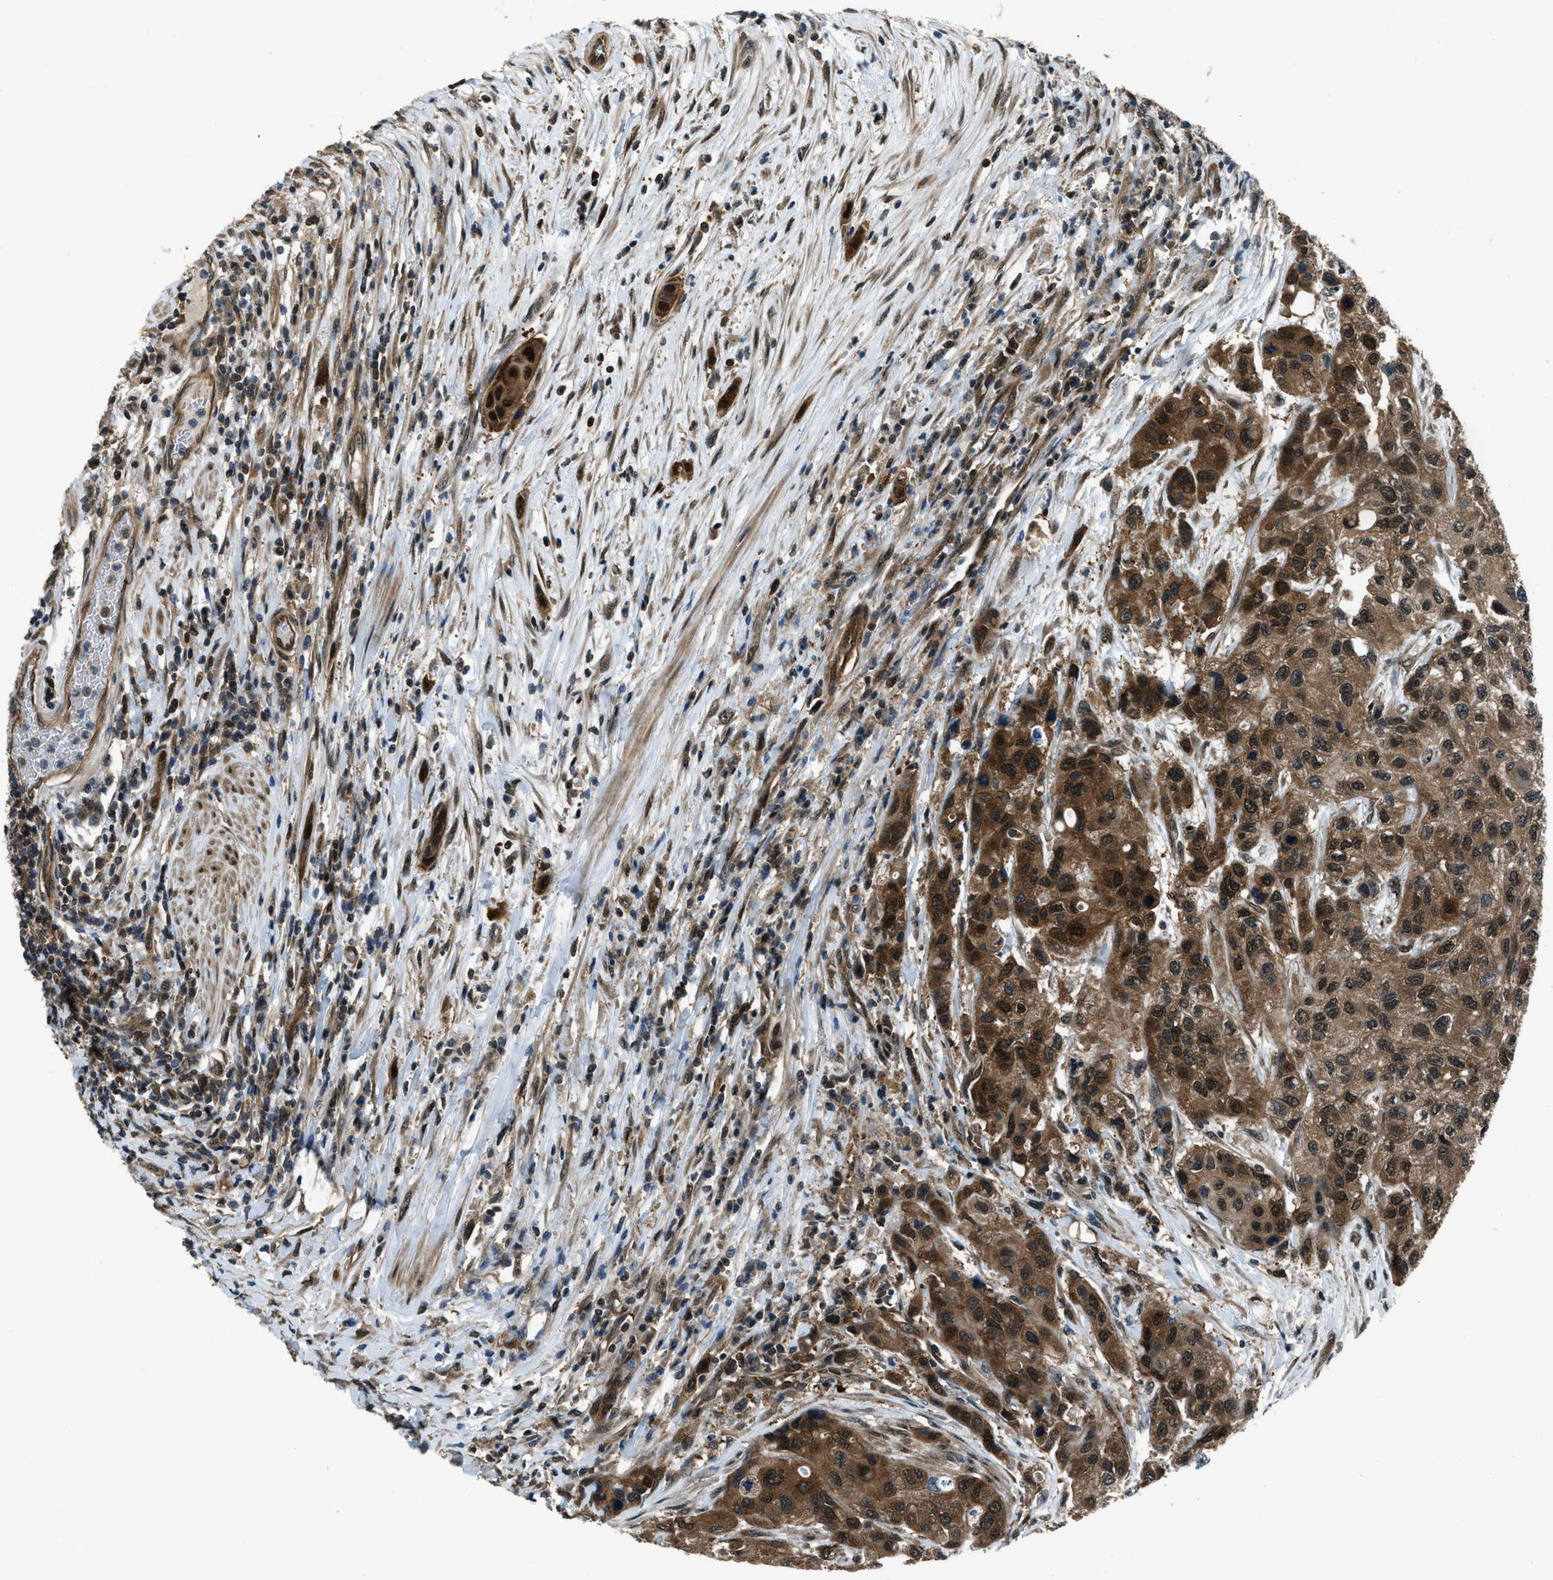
{"staining": {"intensity": "strong", "quantity": ">75%", "location": "cytoplasmic/membranous,nuclear"}, "tissue": "urothelial cancer", "cell_type": "Tumor cells", "image_type": "cancer", "snomed": [{"axis": "morphology", "description": "Urothelial carcinoma, High grade"}, {"axis": "topography", "description": "Urinary bladder"}], "caption": "Strong cytoplasmic/membranous and nuclear protein expression is present in approximately >75% of tumor cells in high-grade urothelial carcinoma.", "gene": "NUDCD3", "patient": {"sex": "female", "age": 56}}